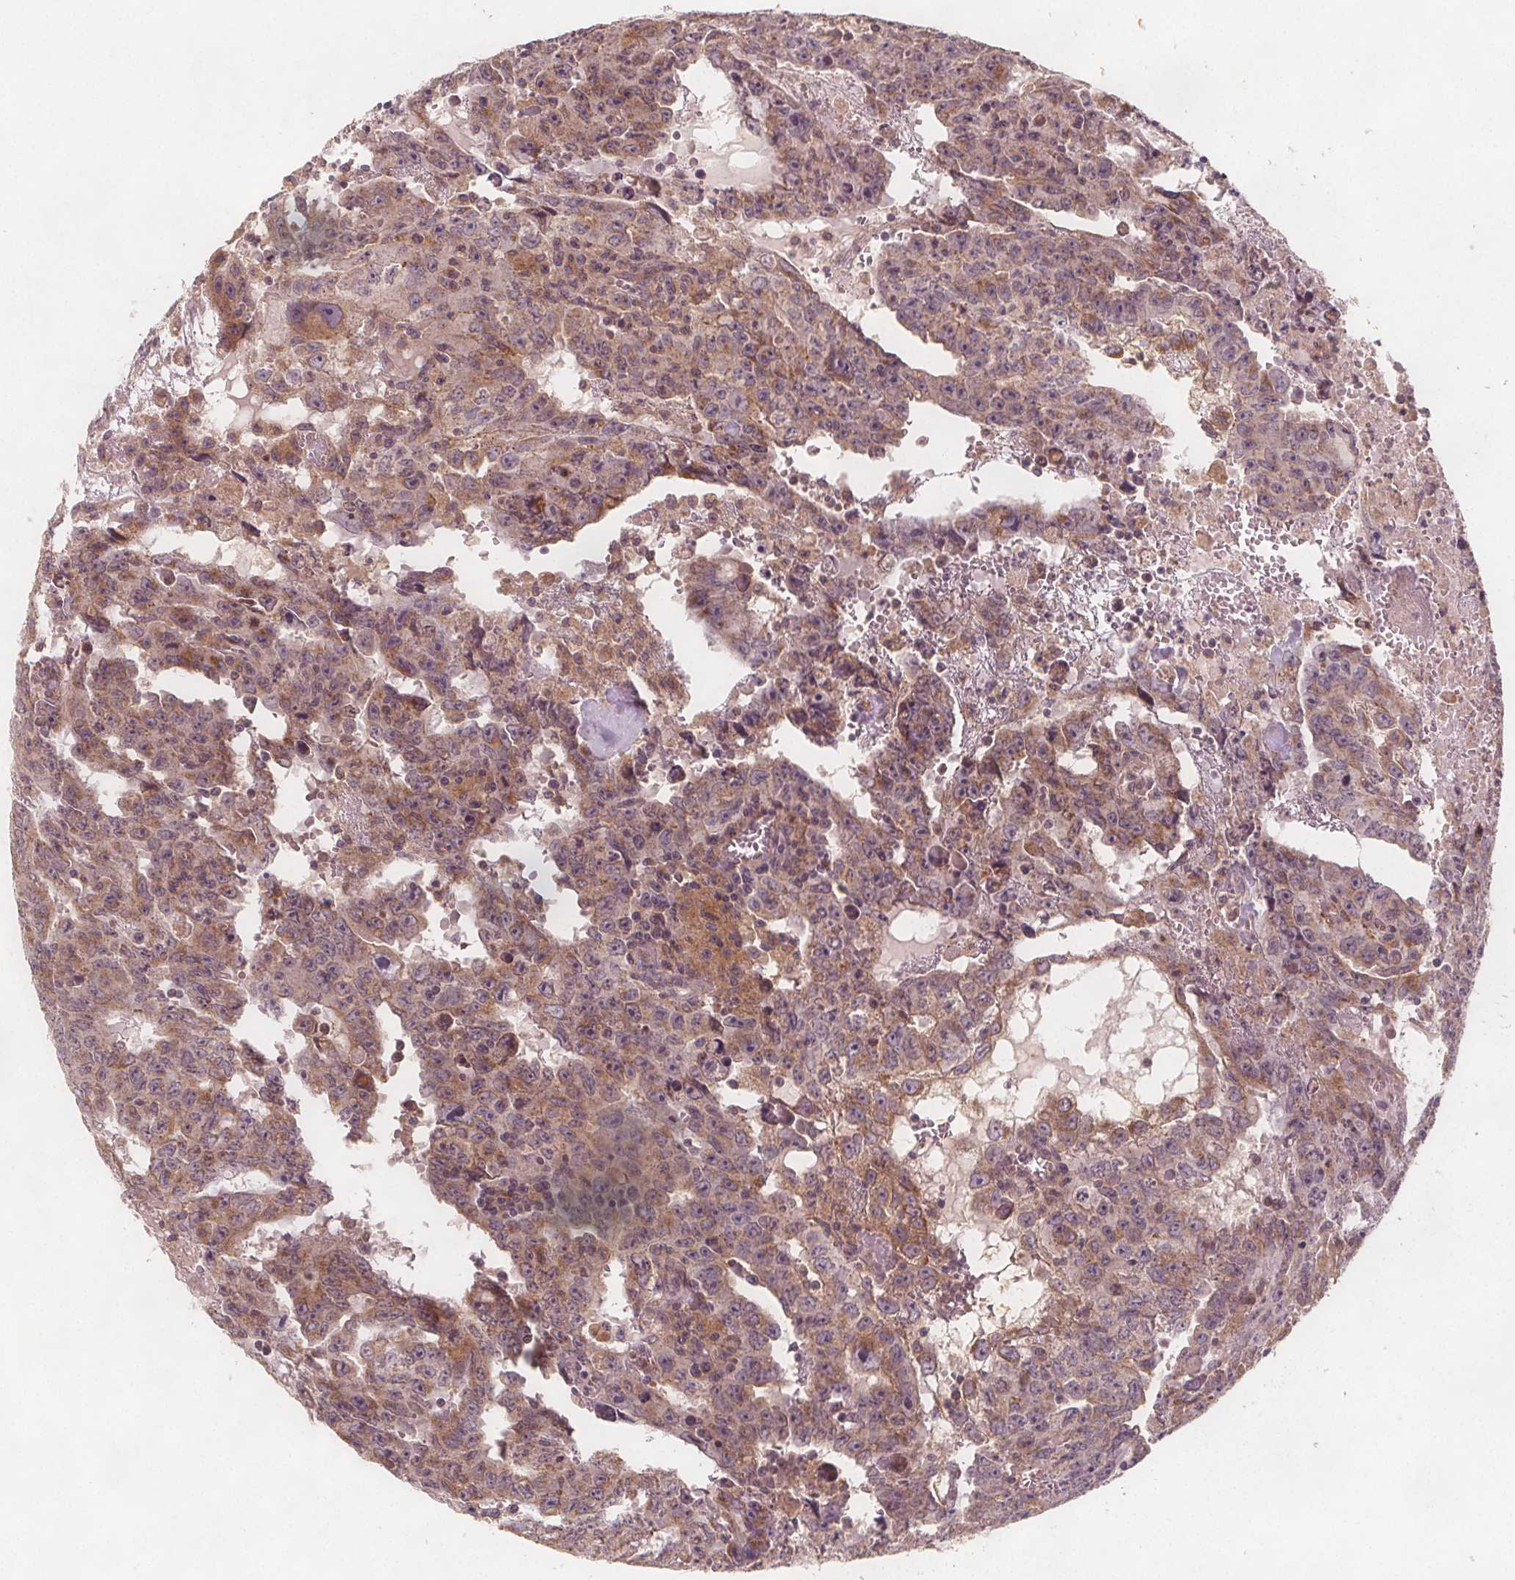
{"staining": {"intensity": "weak", "quantity": ">75%", "location": "cytoplasmic/membranous"}, "tissue": "testis cancer", "cell_type": "Tumor cells", "image_type": "cancer", "snomed": [{"axis": "morphology", "description": "Carcinoma, Embryonal, NOS"}, {"axis": "topography", "description": "Testis"}], "caption": "A histopathology image showing weak cytoplasmic/membranous staining in about >75% of tumor cells in embryonal carcinoma (testis), as visualized by brown immunohistochemical staining.", "gene": "NCSTN", "patient": {"sex": "male", "age": 22}}